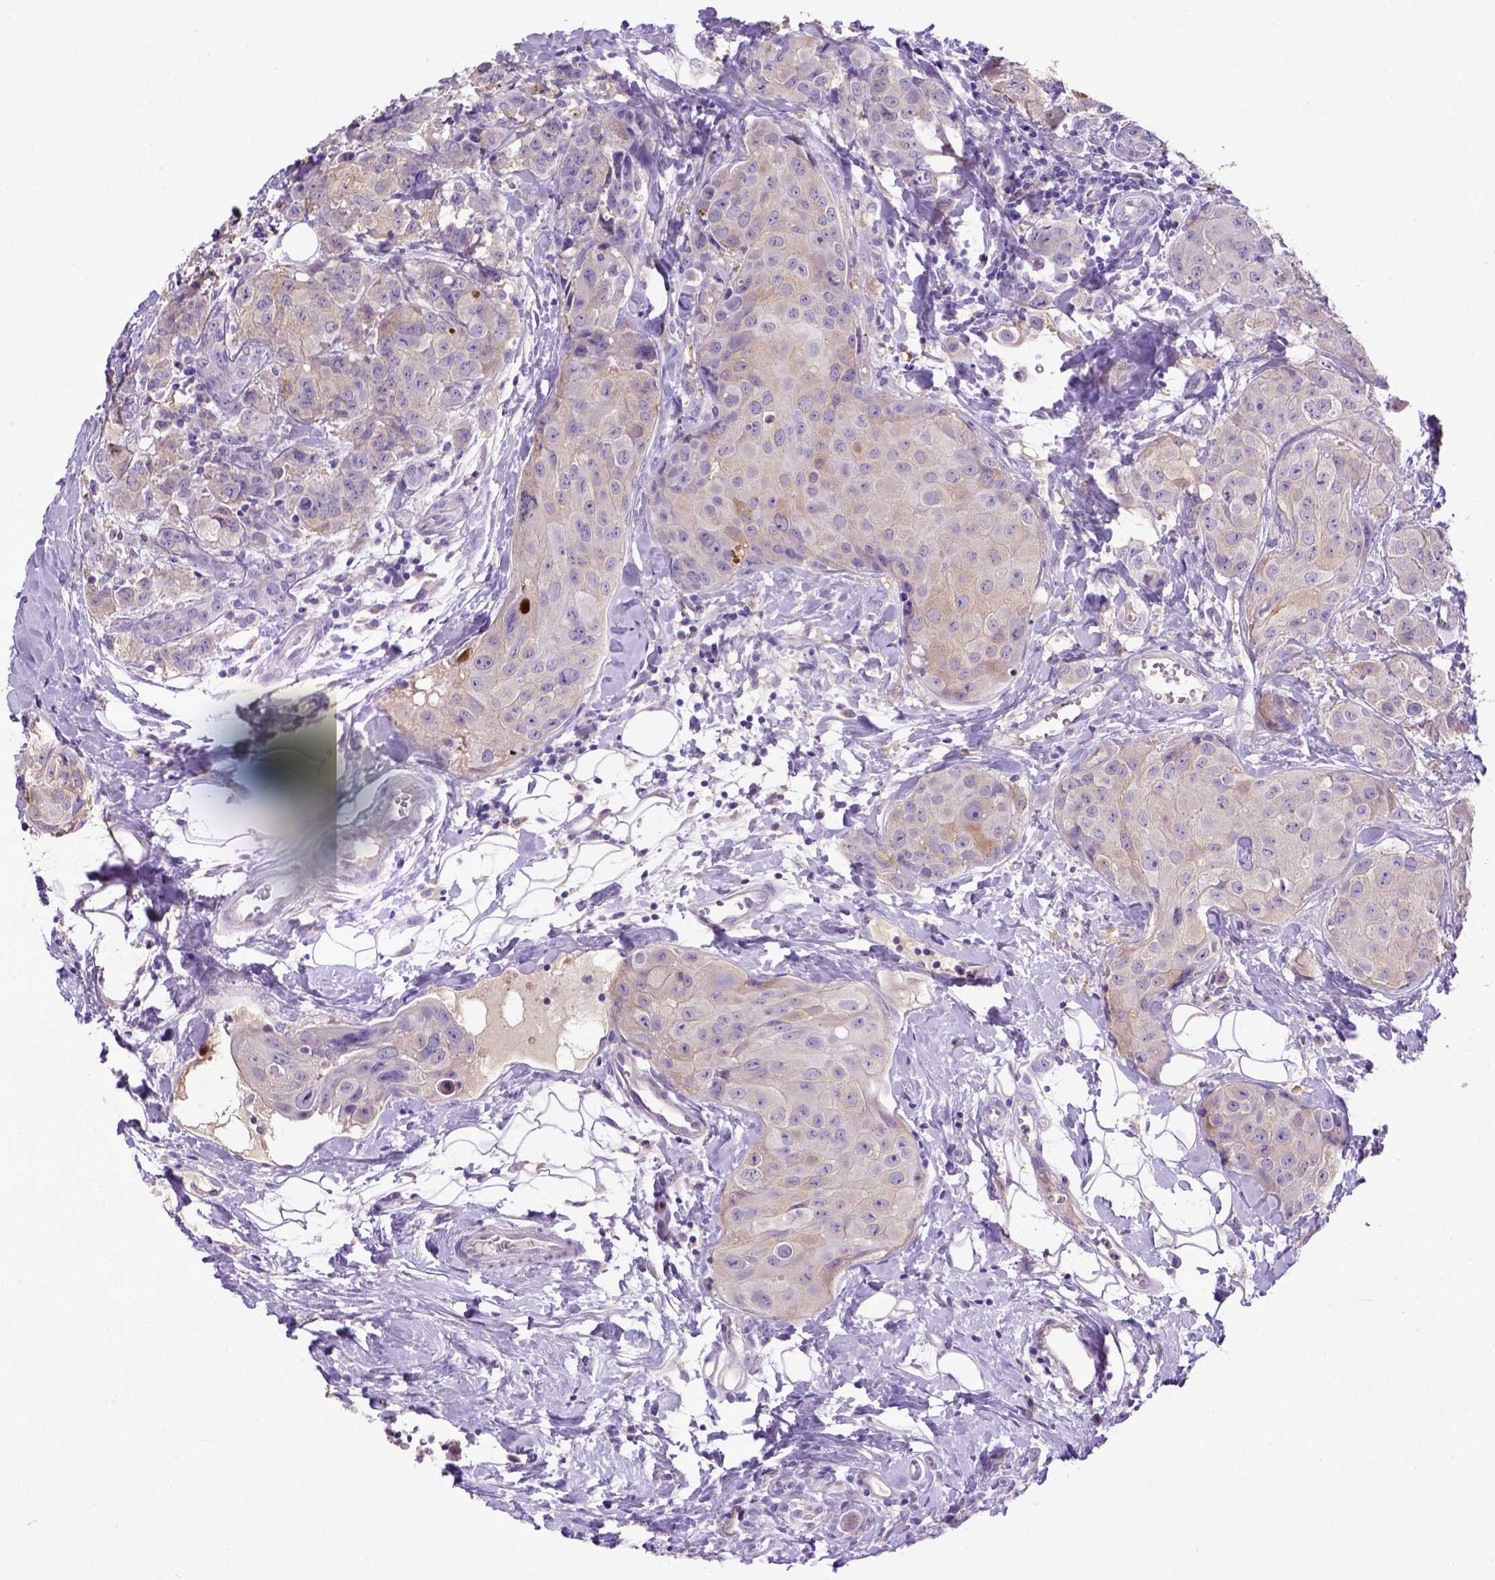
{"staining": {"intensity": "negative", "quantity": "none", "location": "none"}, "tissue": "breast cancer", "cell_type": "Tumor cells", "image_type": "cancer", "snomed": [{"axis": "morphology", "description": "Duct carcinoma"}, {"axis": "topography", "description": "Breast"}], "caption": "IHC micrograph of breast cancer stained for a protein (brown), which exhibits no positivity in tumor cells. (IHC, brightfield microscopy, high magnification).", "gene": "ADAM12", "patient": {"sex": "female", "age": 43}}